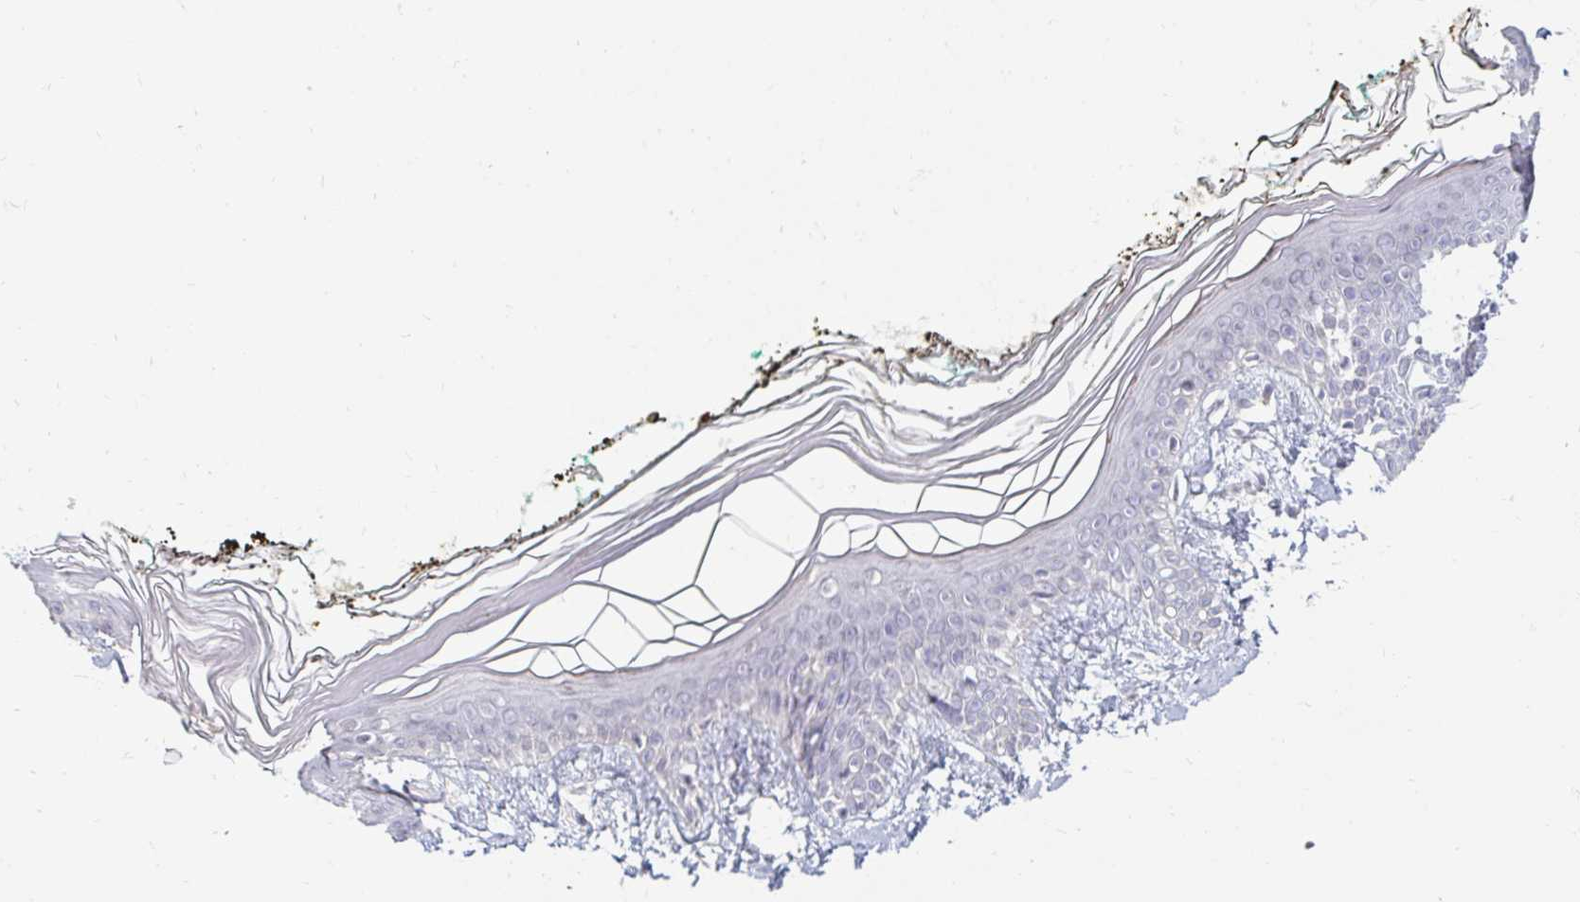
{"staining": {"intensity": "negative", "quantity": "none", "location": "none"}, "tissue": "skin", "cell_type": "Fibroblasts", "image_type": "normal", "snomed": [{"axis": "morphology", "description": "Normal tissue, NOS"}, {"axis": "topography", "description": "Skin"}], "caption": "A high-resolution micrograph shows immunohistochemistry (IHC) staining of unremarkable skin, which demonstrates no significant positivity in fibroblasts.", "gene": "DDN", "patient": {"sex": "female", "age": 34}}